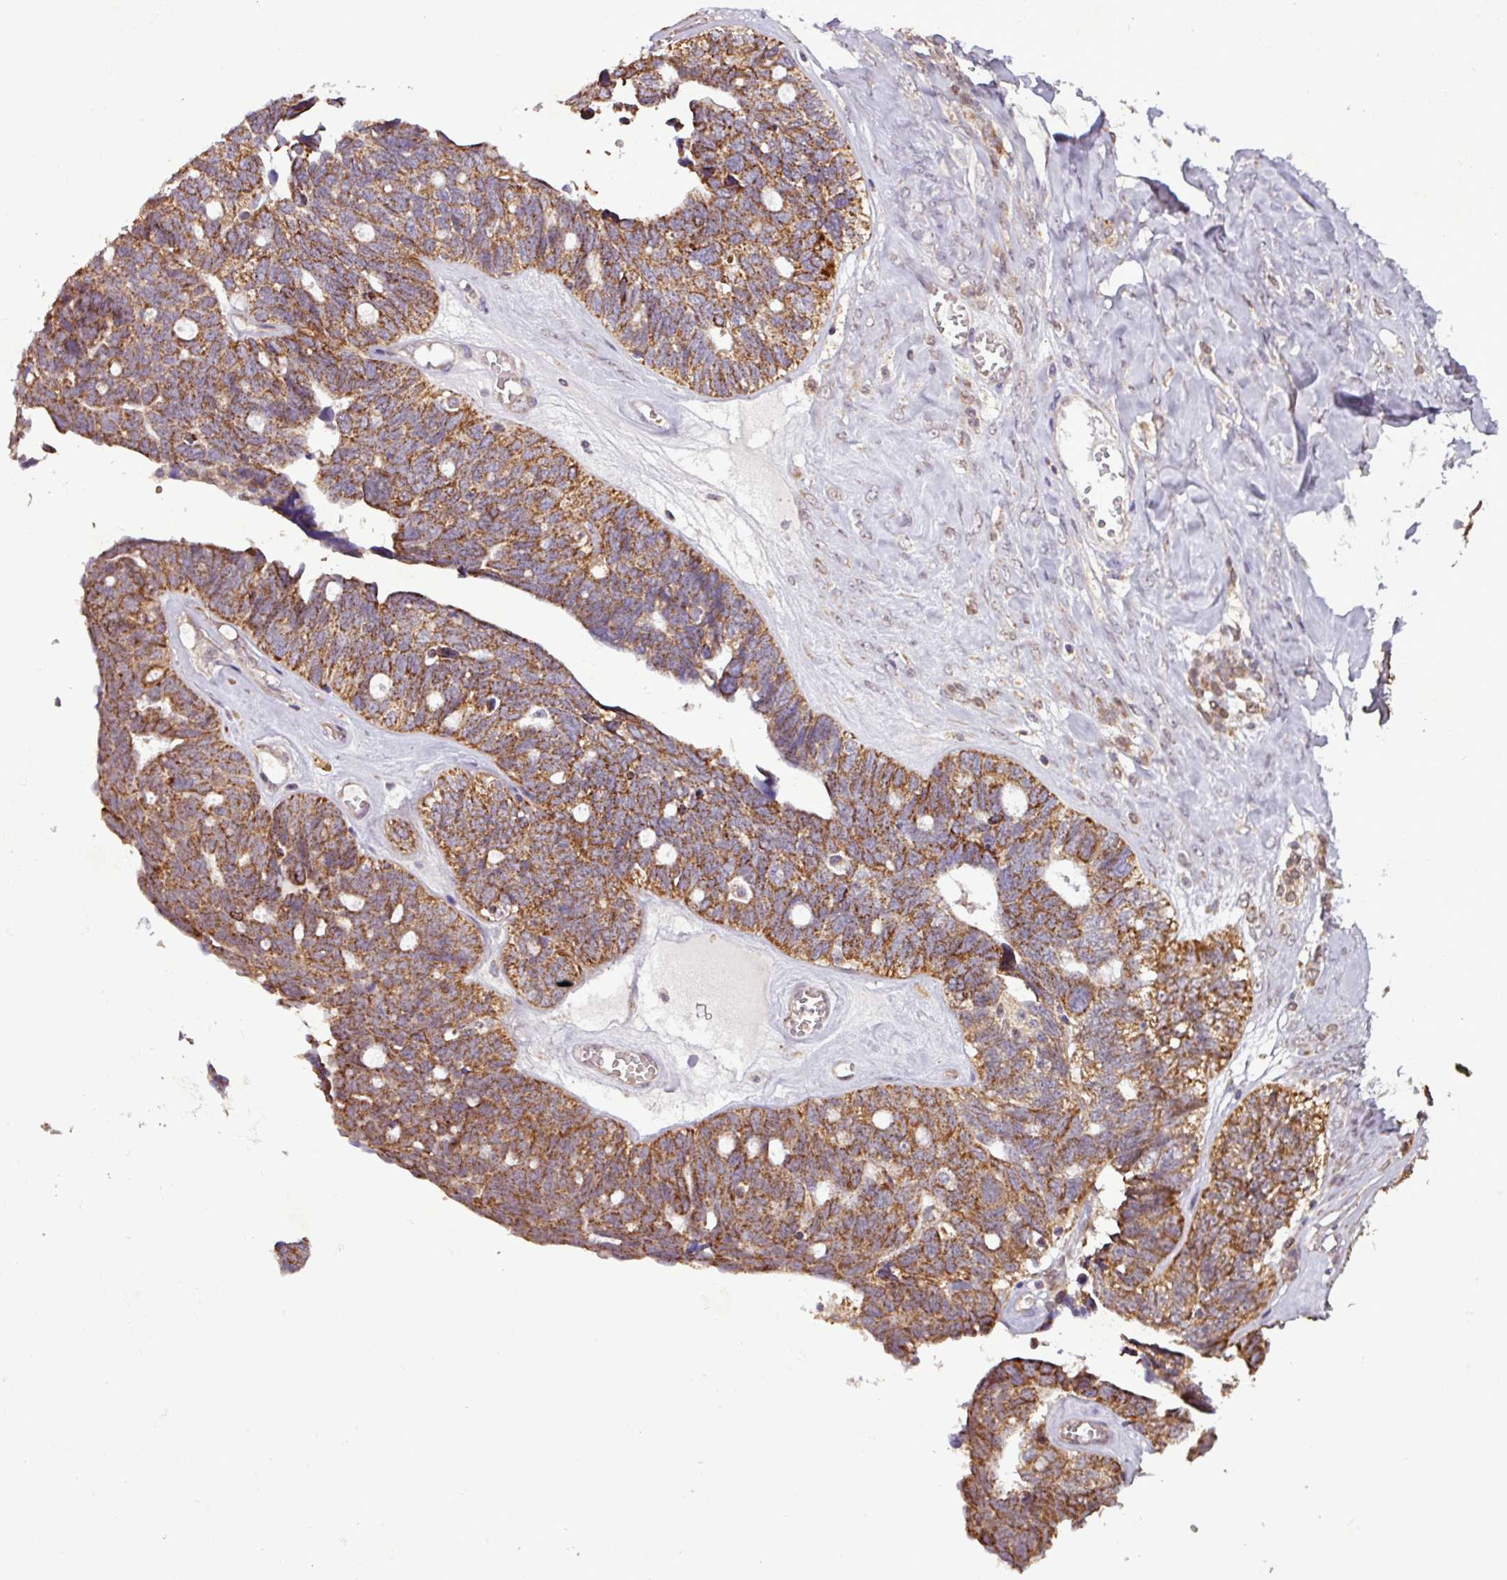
{"staining": {"intensity": "strong", "quantity": ">75%", "location": "cytoplasmic/membranous"}, "tissue": "ovarian cancer", "cell_type": "Tumor cells", "image_type": "cancer", "snomed": [{"axis": "morphology", "description": "Cystadenocarcinoma, serous, NOS"}, {"axis": "topography", "description": "Ovary"}], "caption": "A high amount of strong cytoplasmic/membranous expression is present in approximately >75% of tumor cells in serous cystadenocarcinoma (ovarian) tissue.", "gene": "MCTP2", "patient": {"sex": "female", "age": 79}}